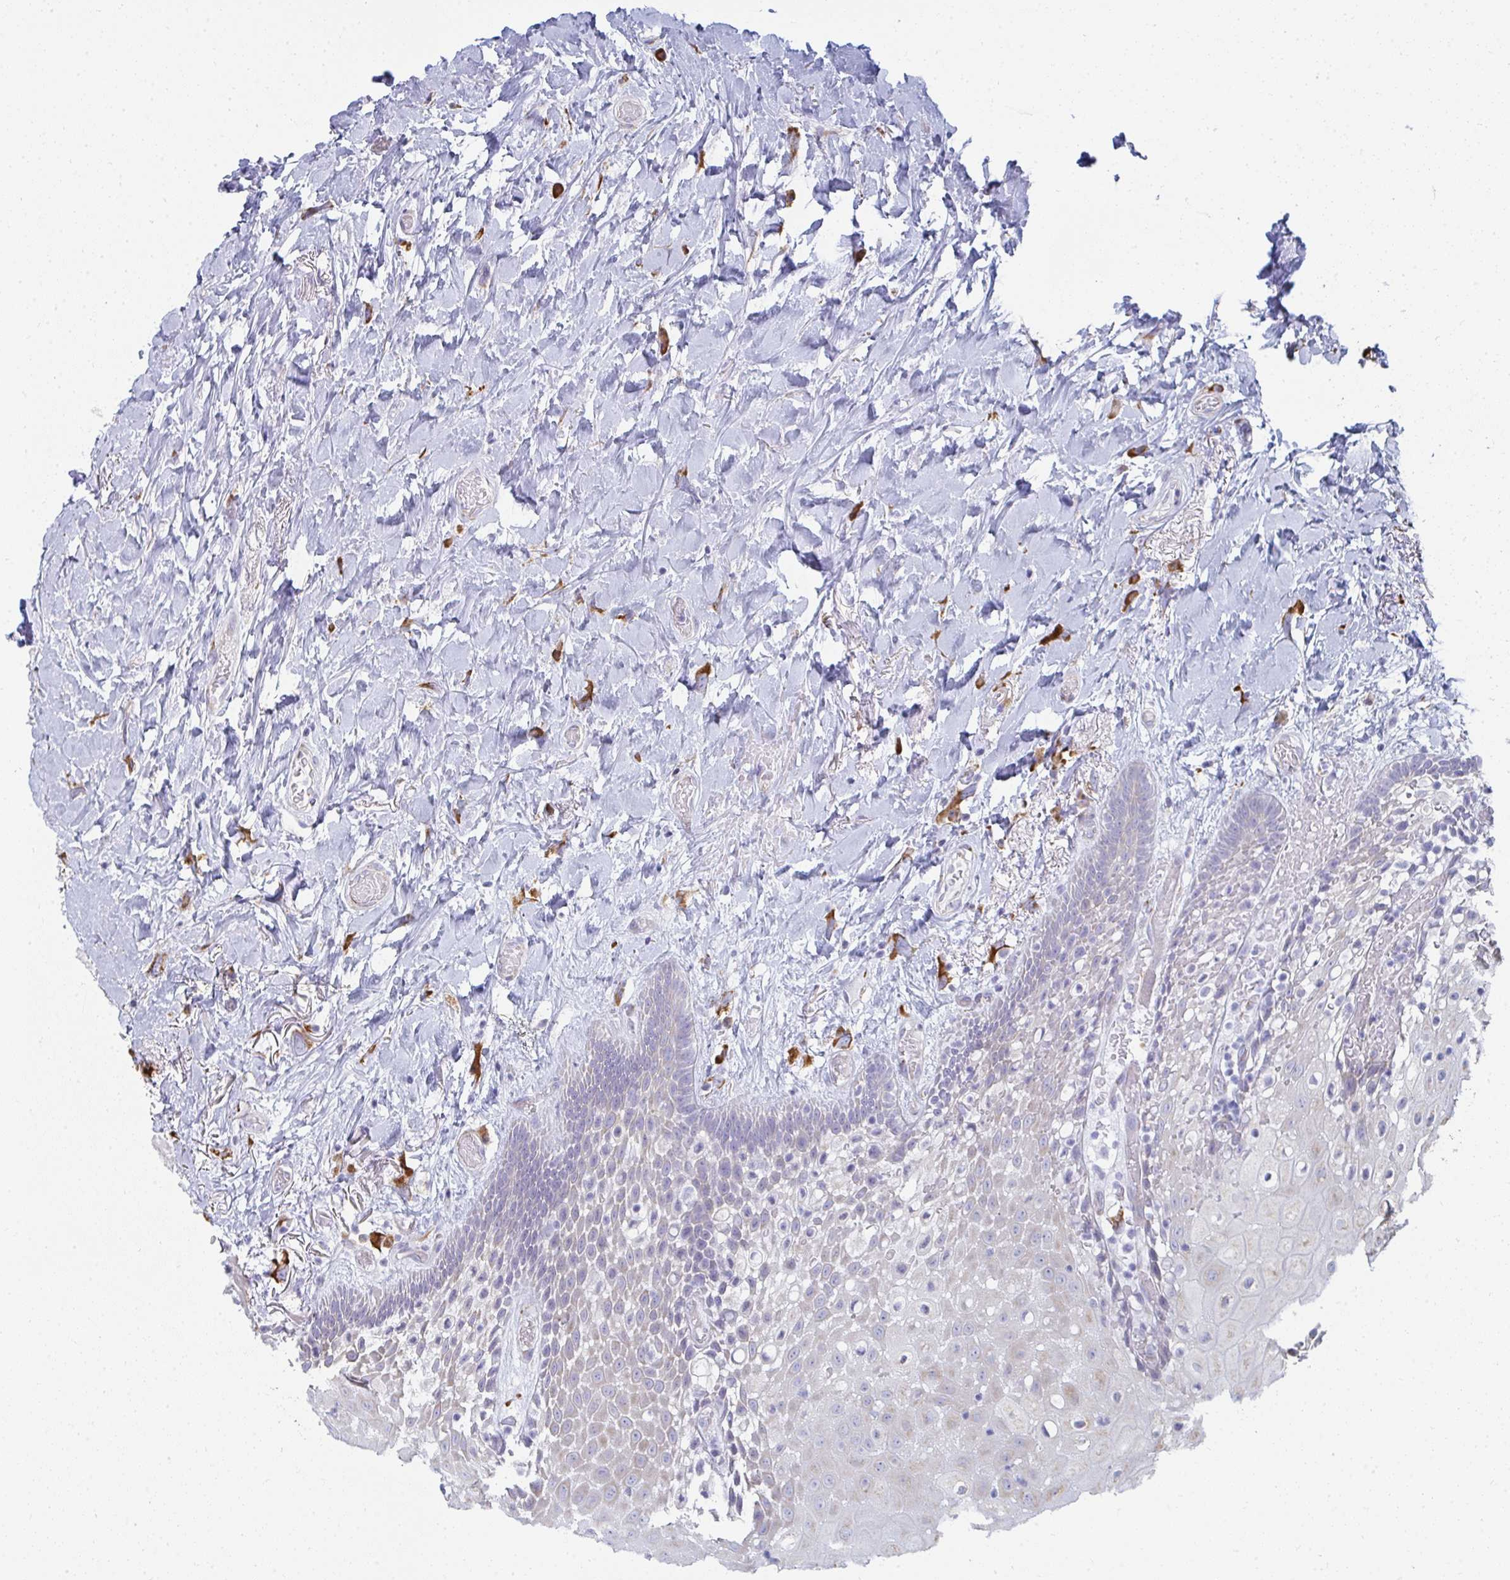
{"staining": {"intensity": "negative", "quantity": "none", "location": "none"}, "tissue": "oral mucosa", "cell_type": "Squamous epithelial cells", "image_type": "normal", "snomed": [{"axis": "morphology", "description": "Normal tissue, NOS"}, {"axis": "morphology", "description": "Squamous cell carcinoma, NOS"}, {"axis": "topography", "description": "Oral tissue"}, {"axis": "topography", "description": "Head-Neck"}], "caption": "DAB (3,3'-diaminobenzidine) immunohistochemical staining of normal oral mucosa demonstrates no significant positivity in squamous epithelial cells.", "gene": "SHROOM1", "patient": {"sex": "male", "age": 64}}